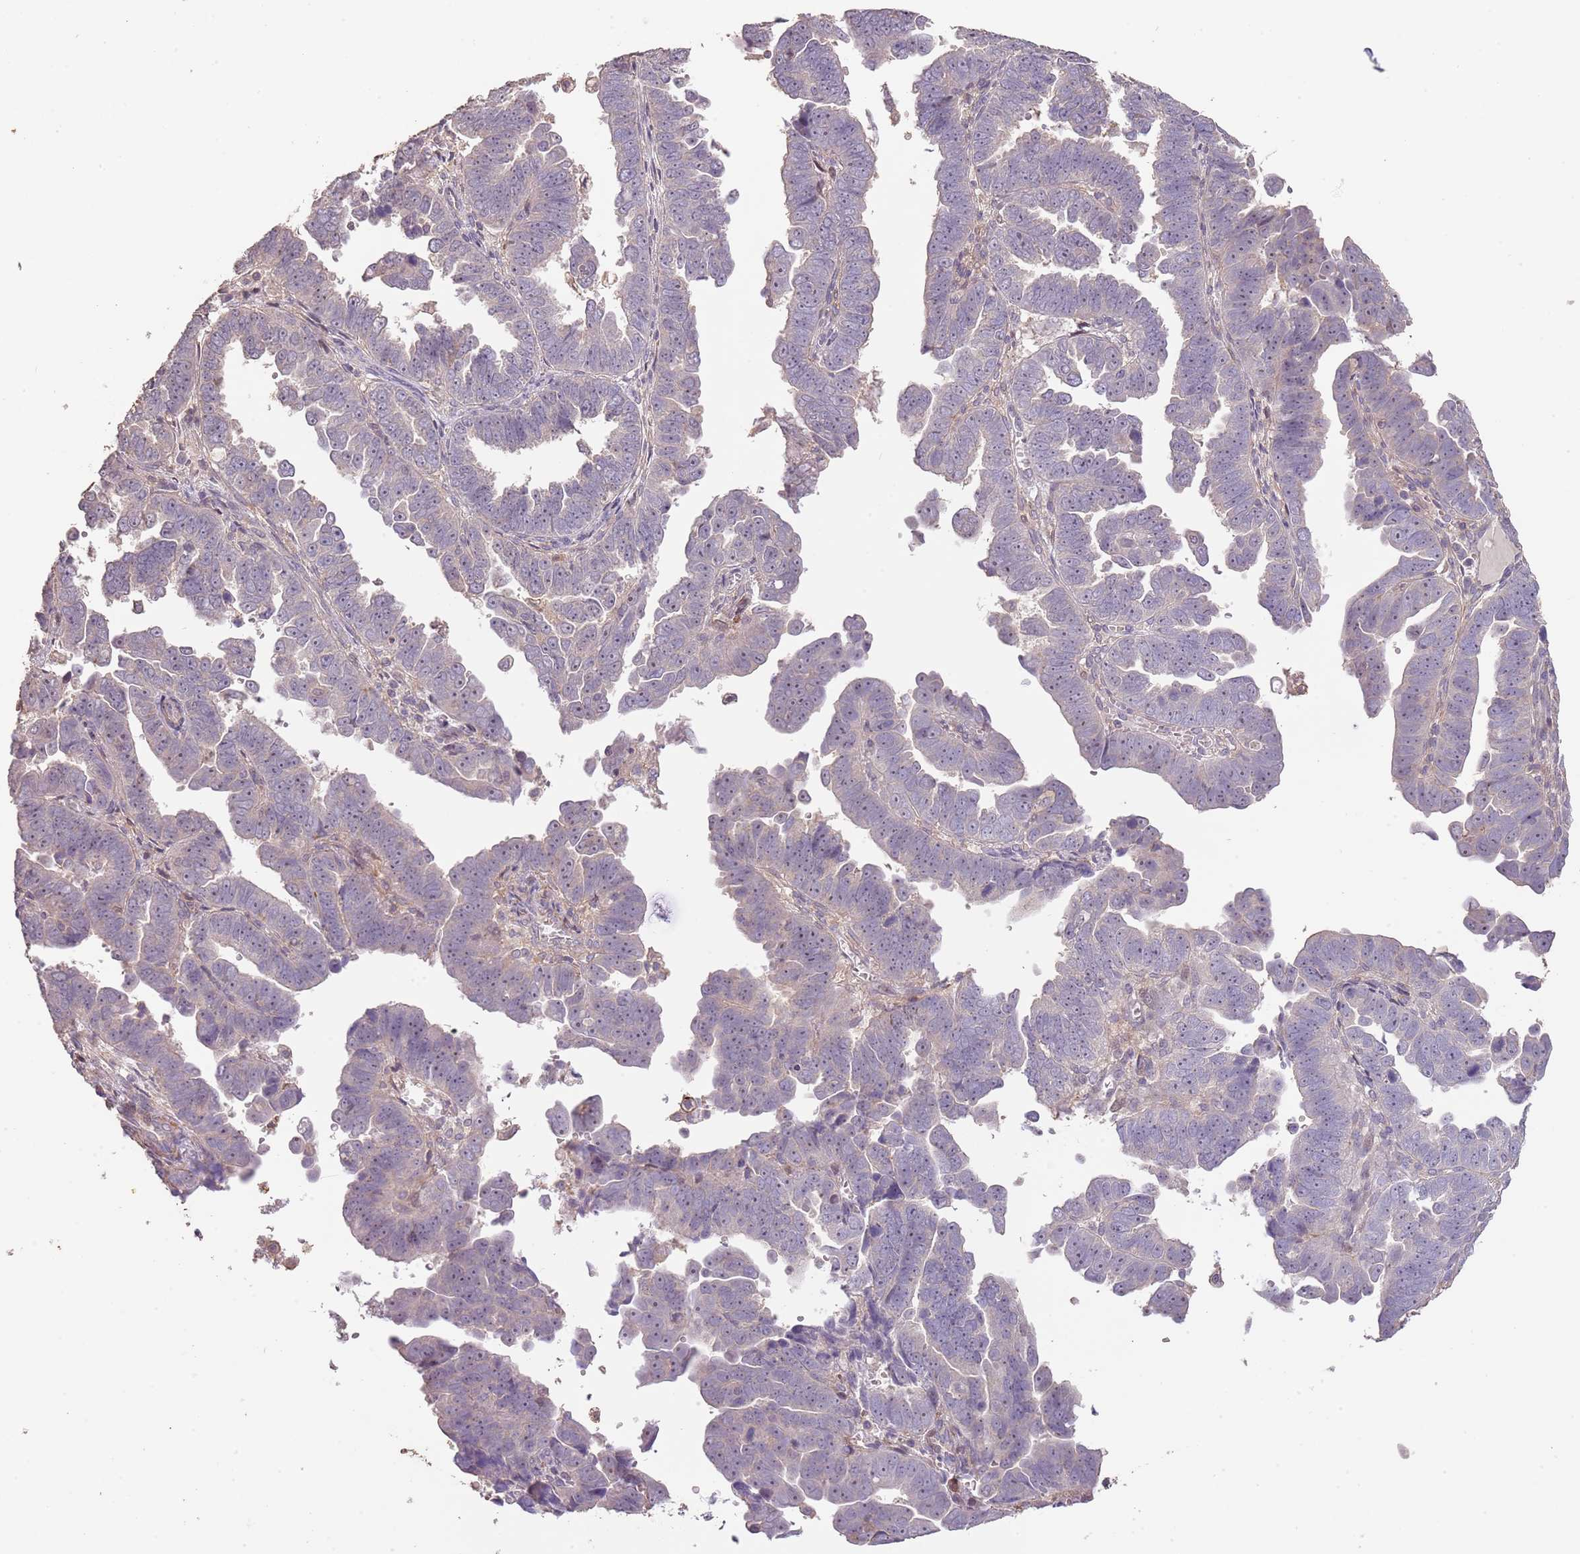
{"staining": {"intensity": "negative", "quantity": "none", "location": "none"}, "tissue": "endometrial cancer", "cell_type": "Tumor cells", "image_type": "cancer", "snomed": [{"axis": "morphology", "description": "Adenocarcinoma, NOS"}, {"axis": "topography", "description": "Endometrium"}], "caption": "The immunohistochemistry (IHC) photomicrograph has no significant positivity in tumor cells of adenocarcinoma (endometrial) tissue.", "gene": "ADTRP", "patient": {"sex": "female", "age": 75}}